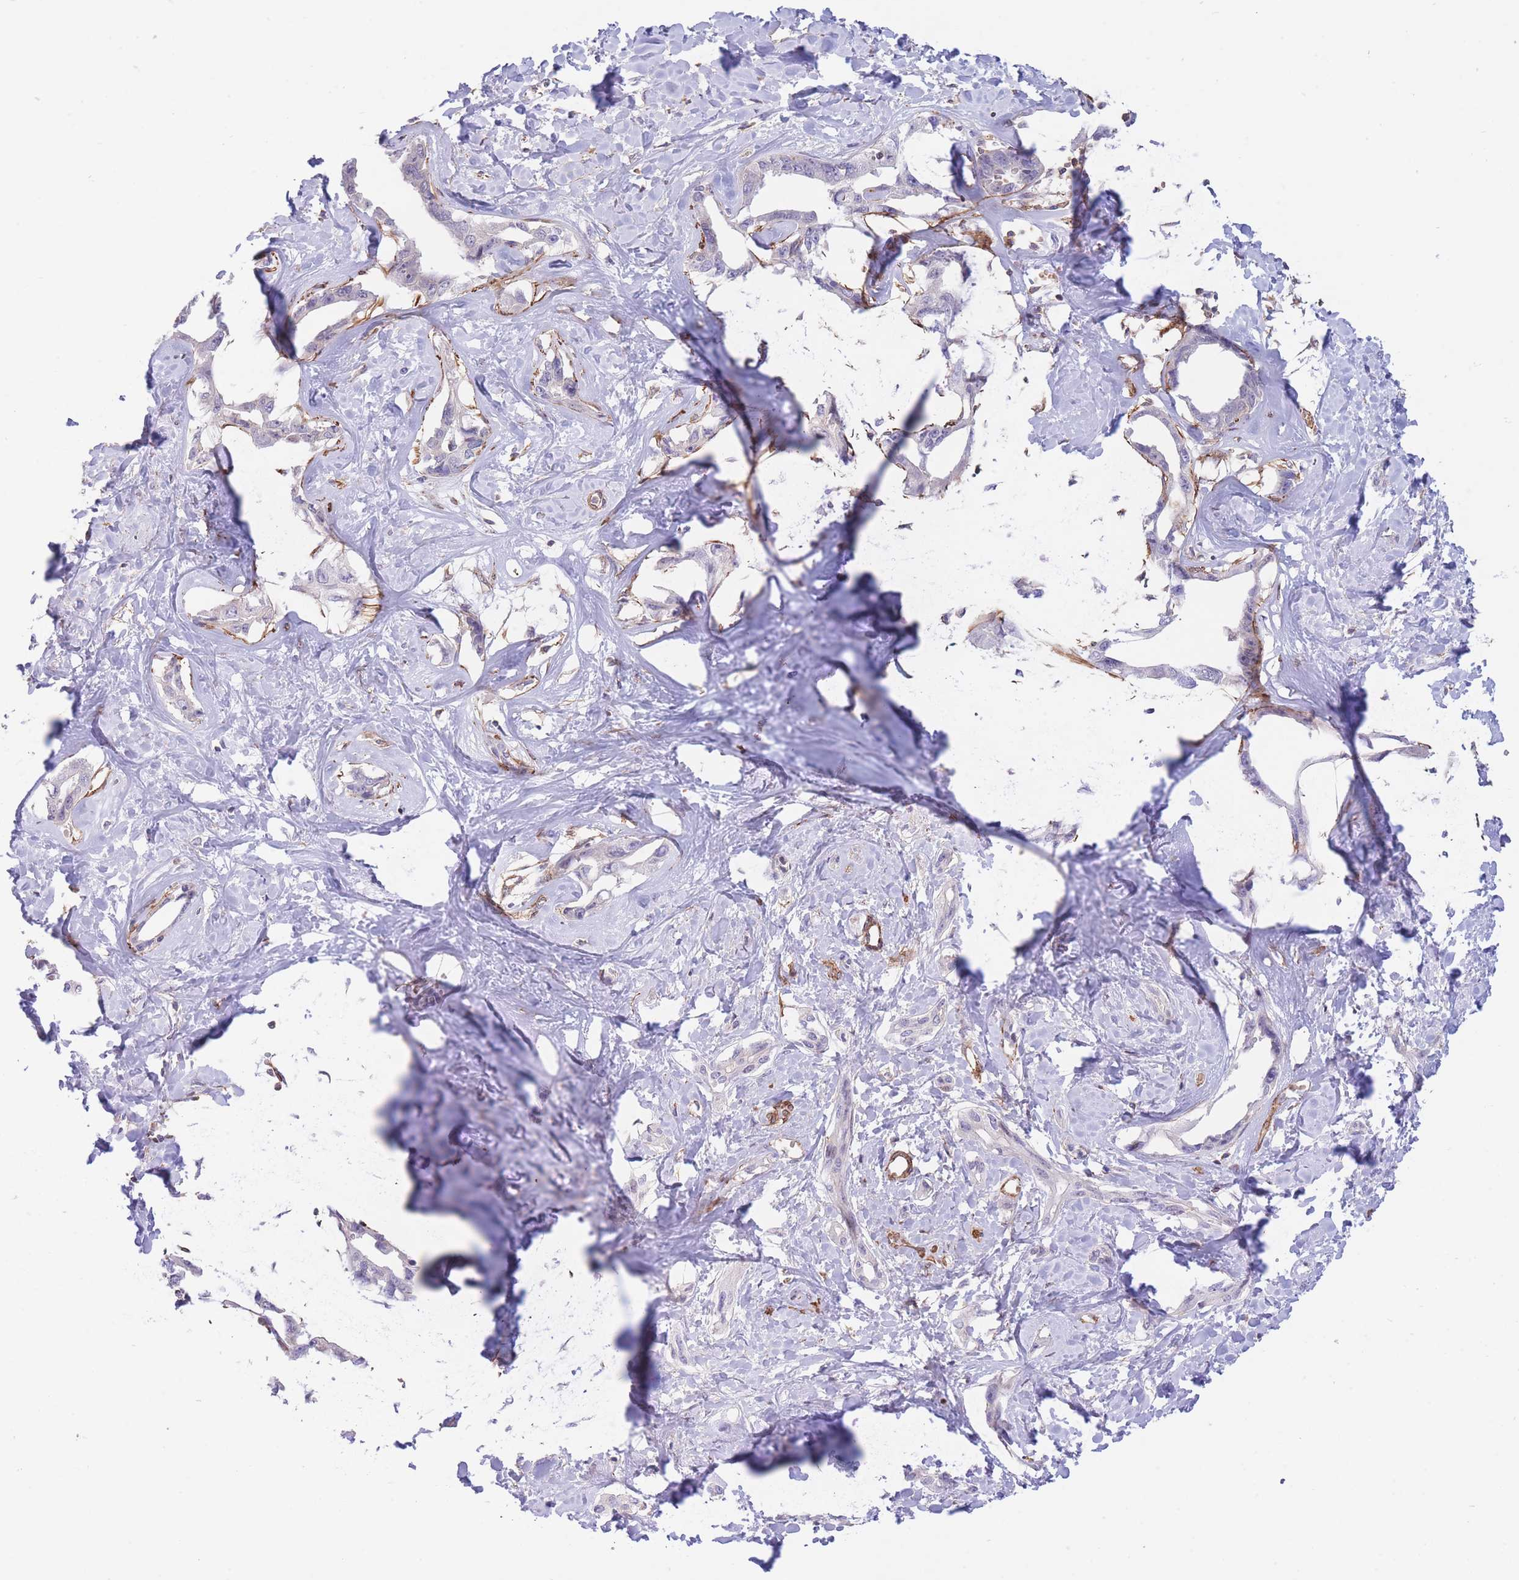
{"staining": {"intensity": "negative", "quantity": "none", "location": "none"}, "tissue": "liver cancer", "cell_type": "Tumor cells", "image_type": "cancer", "snomed": [{"axis": "morphology", "description": "Cholangiocarcinoma"}, {"axis": "topography", "description": "Liver"}], "caption": "A high-resolution histopathology image shows immunohistochemistry staining of liver cholangiocarcinoma, which demonstrates no significant staining in tumor cells. (DAB IHC with hematoxylin counter stain).", "gene": "CDC25B", "patient": {"sex": "male", "age": 59}}